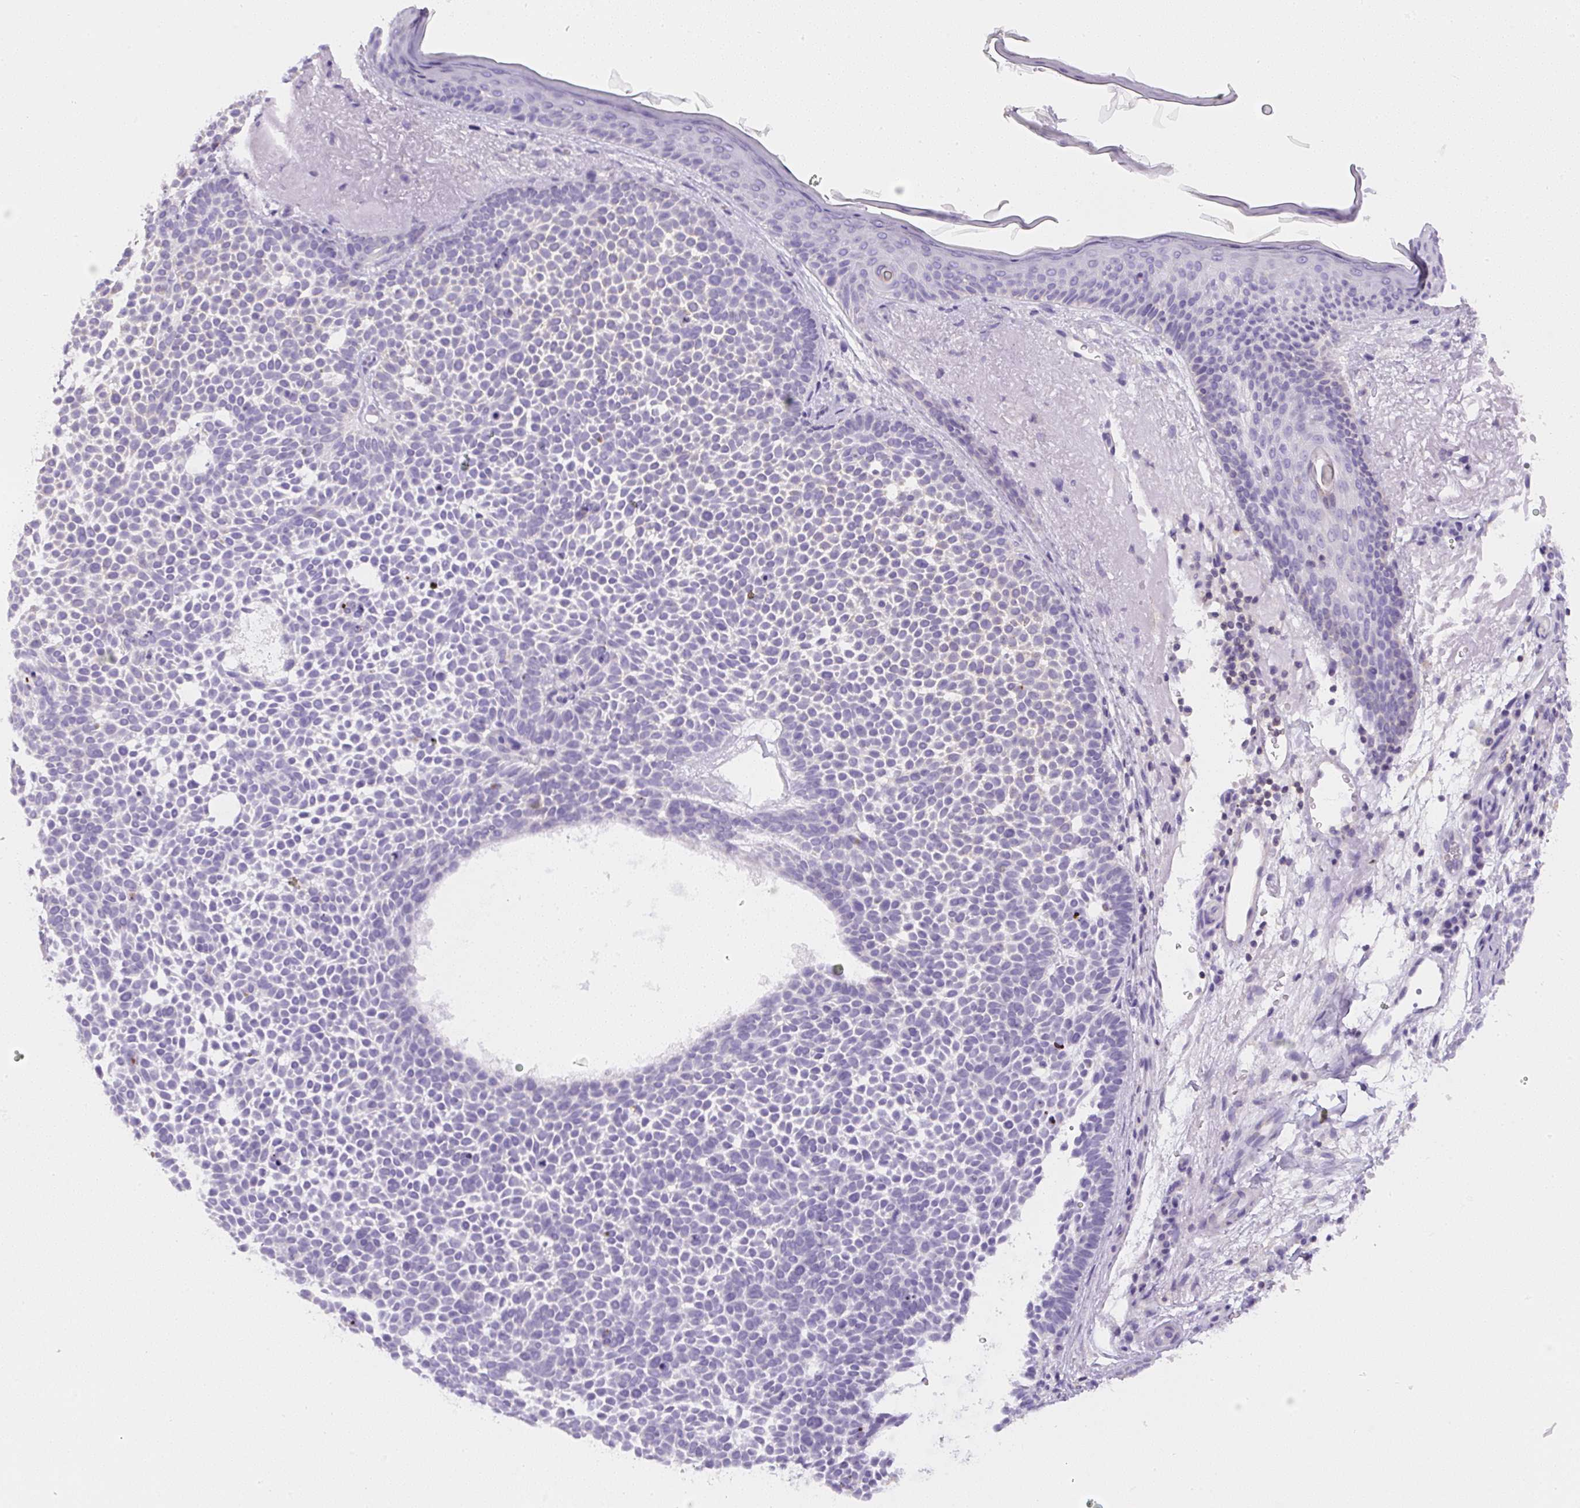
{"staining": {"intensity": "negative", "quantity": "none", "location": "none"}, "tissue": "skin cancer", "cell_type": "Tumor cells", "image_type": "cancer", "snomed": [{"axis": "morphology", "description": "Basal cell carcinoma"}, {"axis": "topography", "description": "Skin"}], "caption": "This micrograph is of skin cancer (basal cell carcinoma) stained with IHC to label a protein in brown with the nuclei are counter-stained blue. There is no staining in tumor cells. (Immunohistochemistry, brightfield microscopy, high magnification).", "gene": "PIP5KL1", "patient": {"sex": "female", "age": 77}}